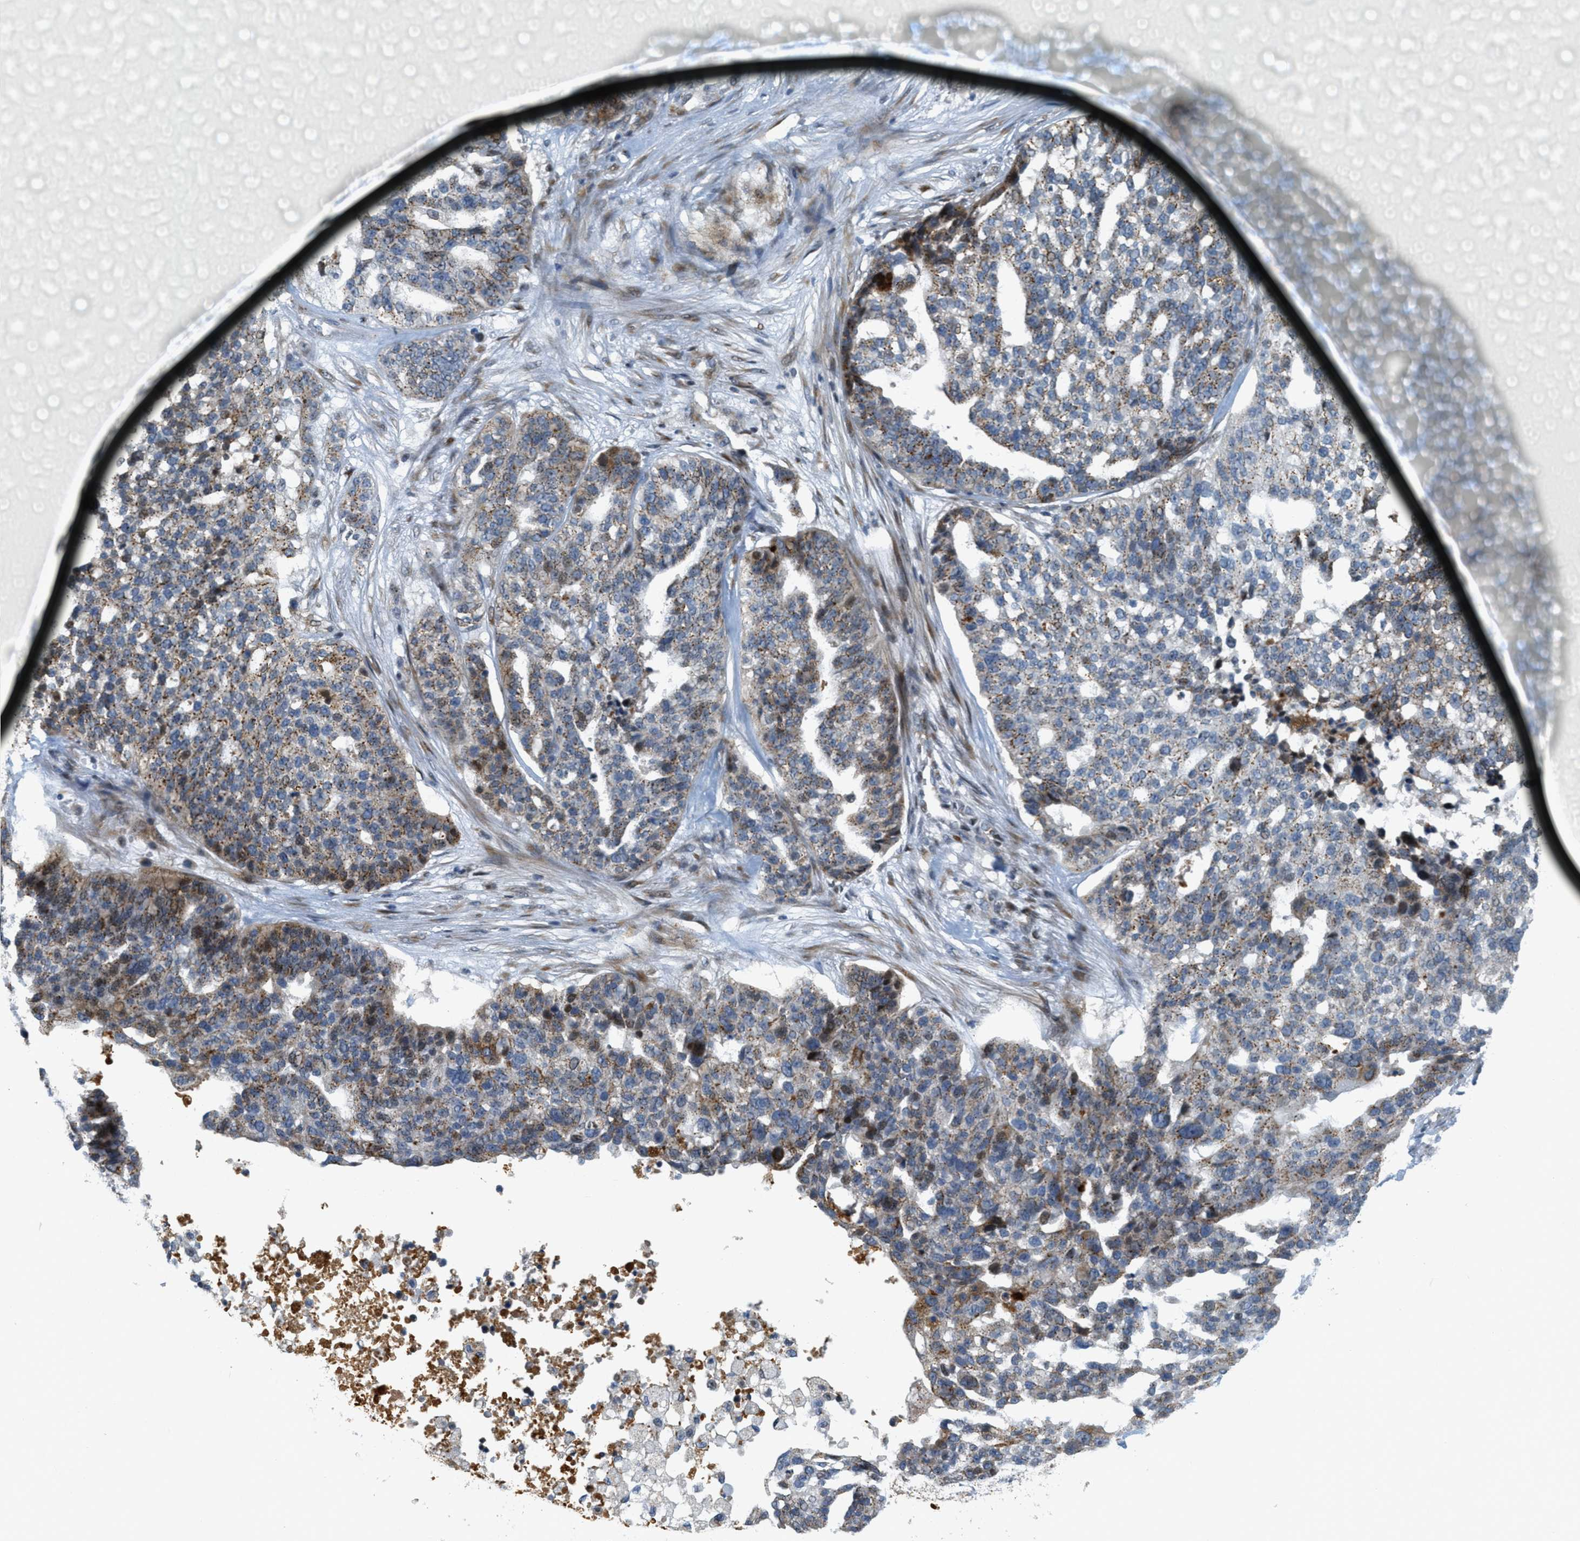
{"staining": {"intensity": "moderate", "quantity": ">75%", "location": "cytoplasmic/membranous"}, "tissue": "ovarian cancer", "cell_type": "Tumor cells", "image_type": "cancer", "snomed": [{"axis": "morphology", "description": "Cystadenocarcinoma, serous, NOS"}, {"axis": "topography", "description": "Ovary"}], "caption": "Moderate cytoplasmic/membranous expression for a protein is appreciated in approximately >75% of tumor cells of serous cystadenocarcinoma (ovarian) using immunohistochemistry (IHC).", "gene": "ZFPL1", "patient": {"sex": "female", "age": 59}}